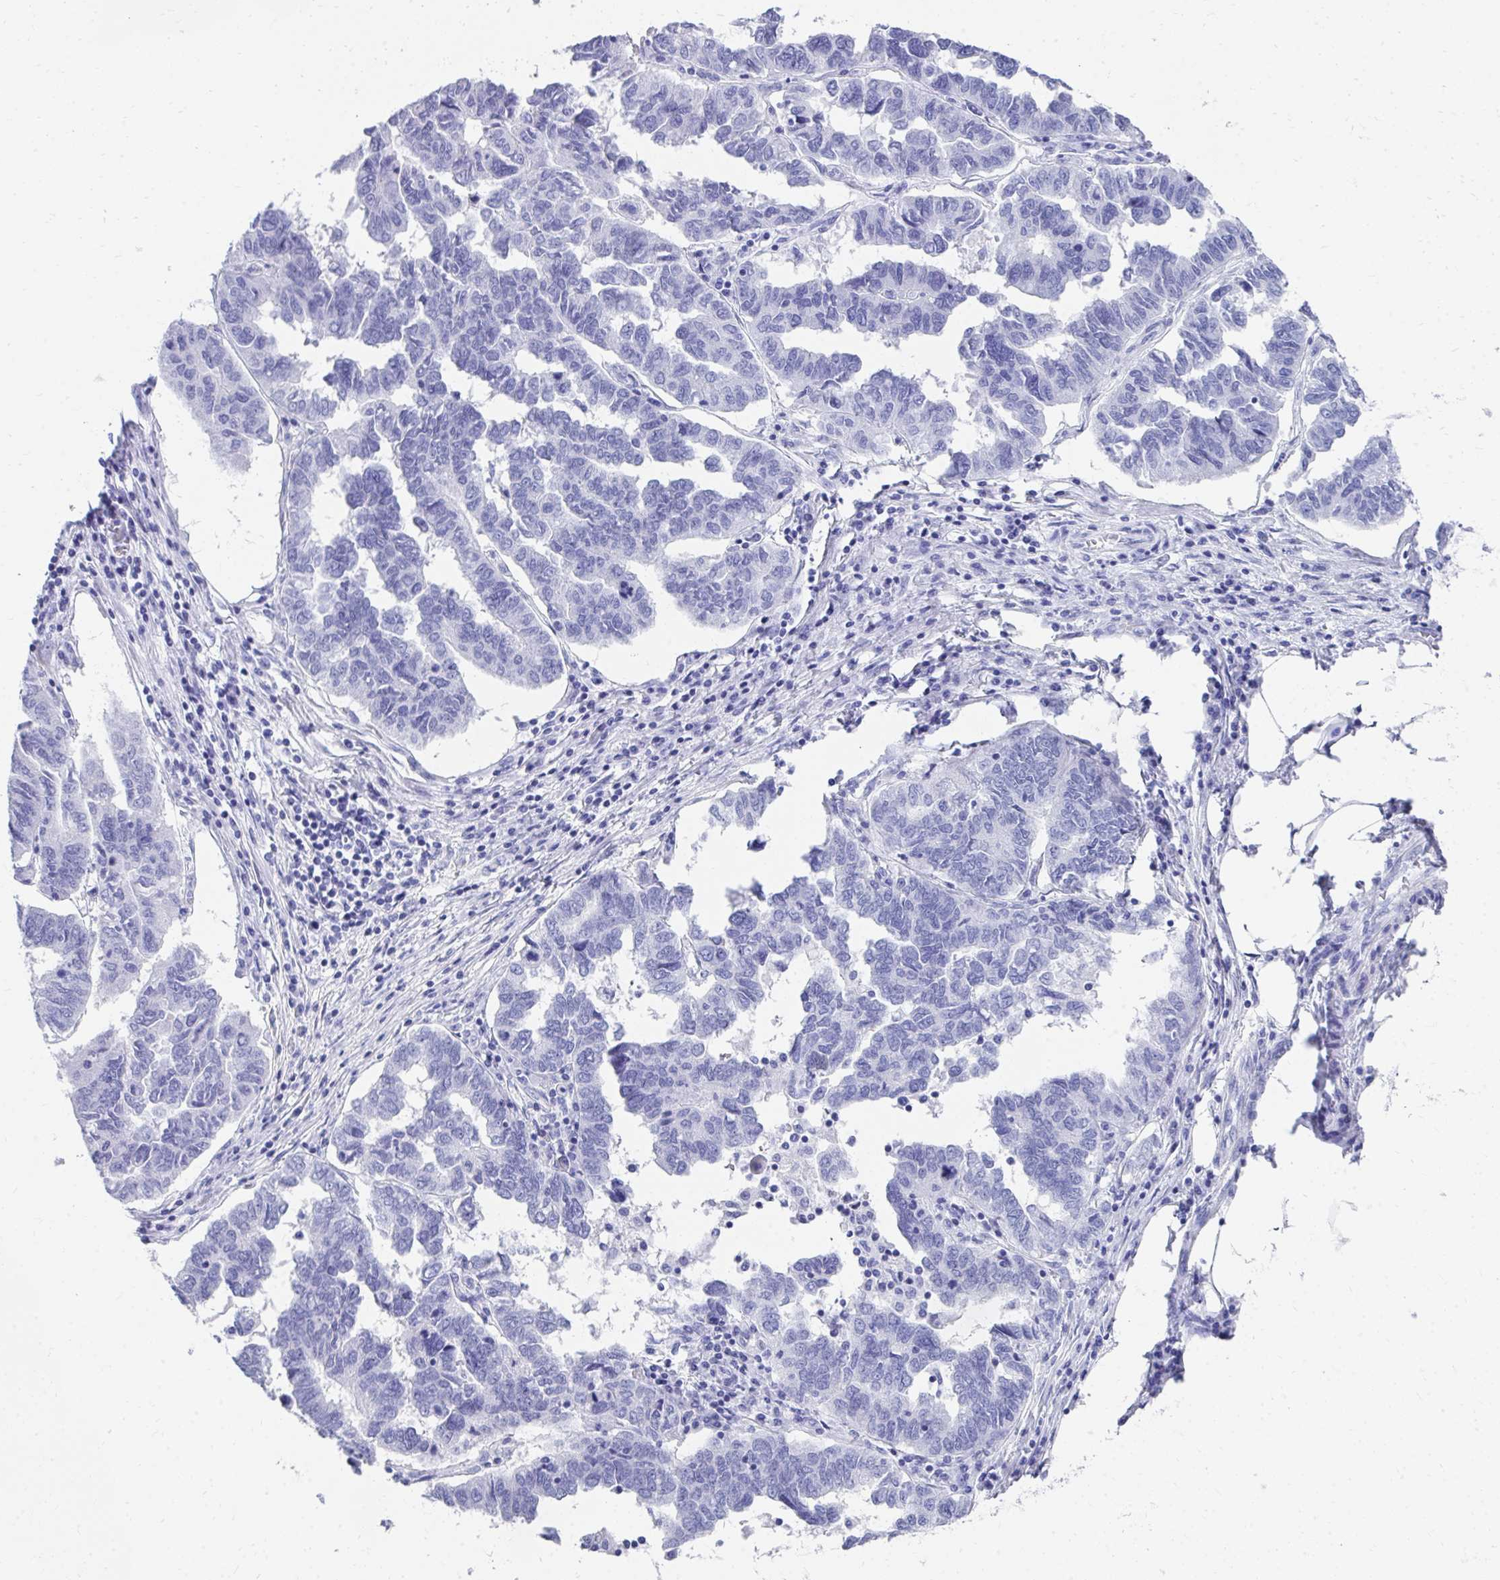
{"staining": {"intensity": "negative", "quantity": "none", "location": "none"}, "tissue": "ovarian cancer", "cell_type": "Tumor cells", "image_type": "cancer", "snomed": [{"axis": "morphology", "description": "Cystadenocarcinoma, serous, NOS"}, {"axis": "topography", "description": "Ovary"}], "caption": "Tumor cells show no significant protein expression in ovarian cancer (serous cystadenocarcinoma).", "gene": "HGD", "patient": {"sex": "female", "age": 64}}